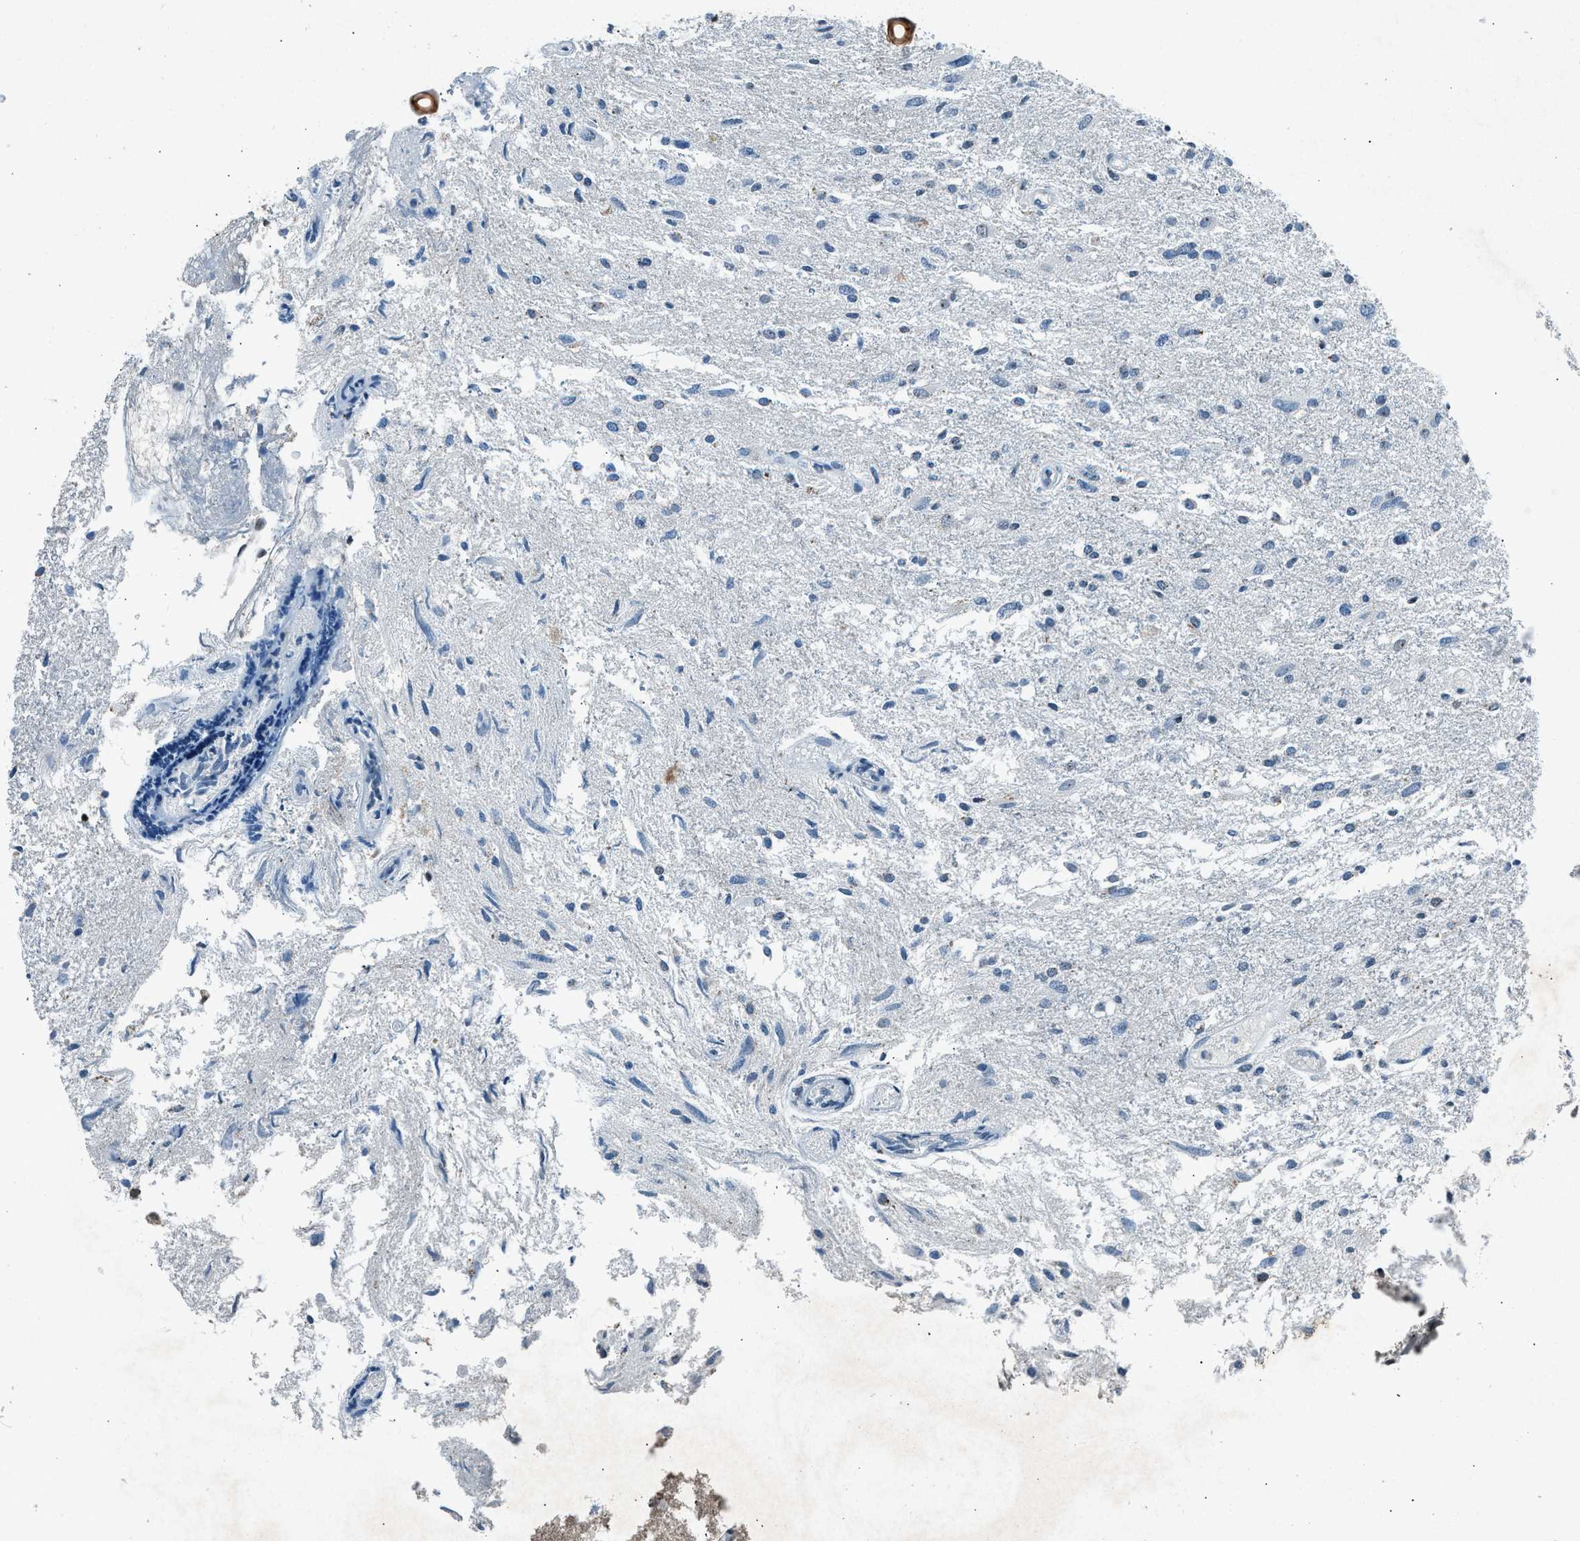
{"staining": {"intensity": "negative", "quantity": "none", "location": "none"}, "tissue": "glioma", "cell_type": "Tumor cells", "image_type": "cancer", "snomed": [{"axis": "morphology", "description": "Glioma, malignant, High grade"}, {"axis": "topography", "description": "Brain"}], "caption": "A high-resolution photomicrograph shows immunohistochemistry (IHC) staining of glioma, which reveals no significant expression in tumor cells. (DAB (3,3'-diaminobenzidine) immunohistochemistry visualized using brightfield microscopy, high magnification).", "gene": "ADCY1", "patient": {"sex": "female", "age": 59}}